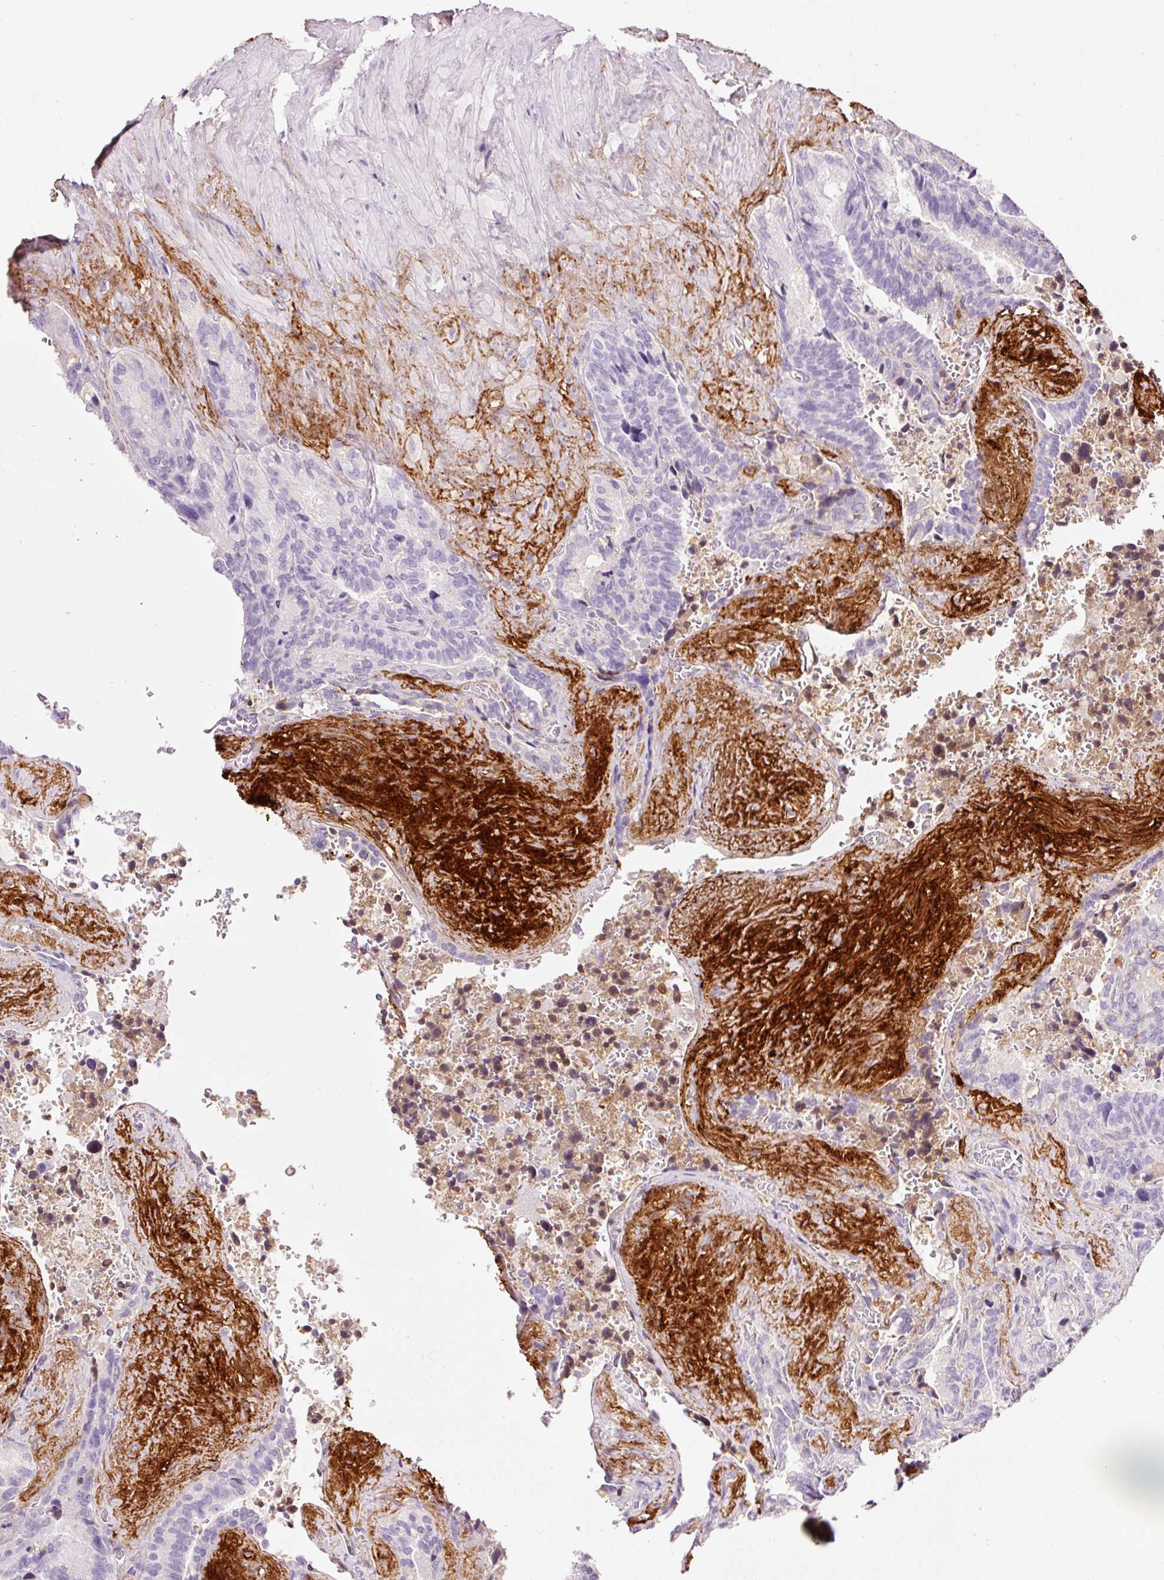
{"staining": {"intensity": "negative", "quantity": "none", "location": "none"}, "tissue": "seminal vesicle", "cell_type": "Glandular cells", "image_type": "normal", "snomed": [{"axis": "morphology", "description": "Normal tissue, NOS"}, {"axis": "topography", "description": "Seminal veicle"}], "caption": "This is an immunohistochemistry image of normal human seminal vesicle. There is no staining in glandular cells.", "gene": "MFAP4", "patient": {"sex": "male", "age": 68}}